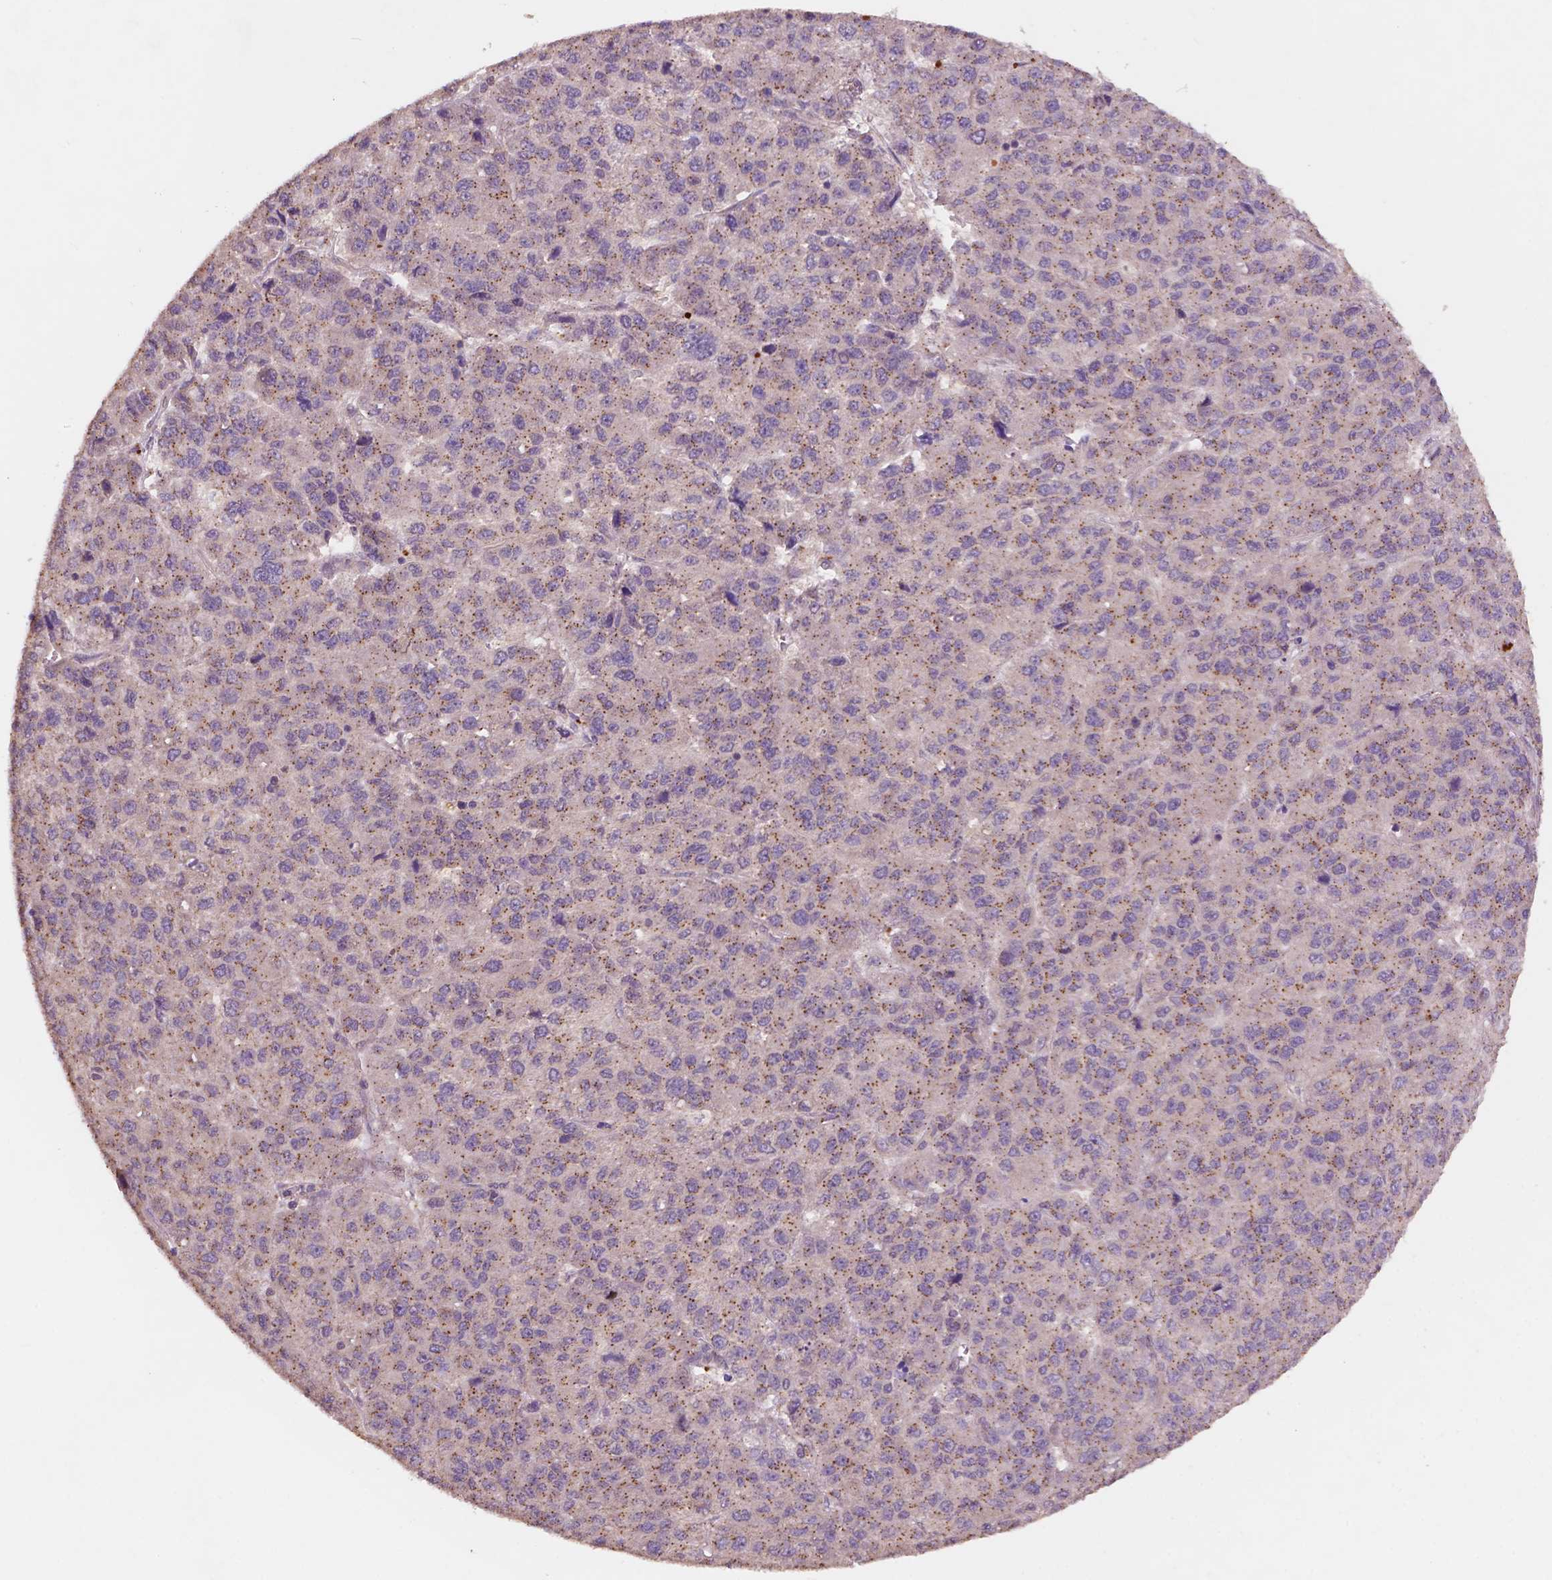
{"staining": {"intensity": "moderate", "quantity": ">75%", "location": "cytoplasmic/membranous"}, "tissue": "liver cancer", "cell_type": "Tumor cells", "image_type": "cancer", "snomed": [{"axis": "morphology", "description": "Carcinoma, Hepatocellular, NOS"}, {"axis": "topography", "description": "Liver"}], "caption": "Hepatocellular carcinoma (liver) was stained to show a protein in brown. There is medium levels of moderate cytoplasmic/membranous expression in about >75% of tumor cells.", "gene": "CHPT1", "patient": {"sex": "male", "age": 69}}